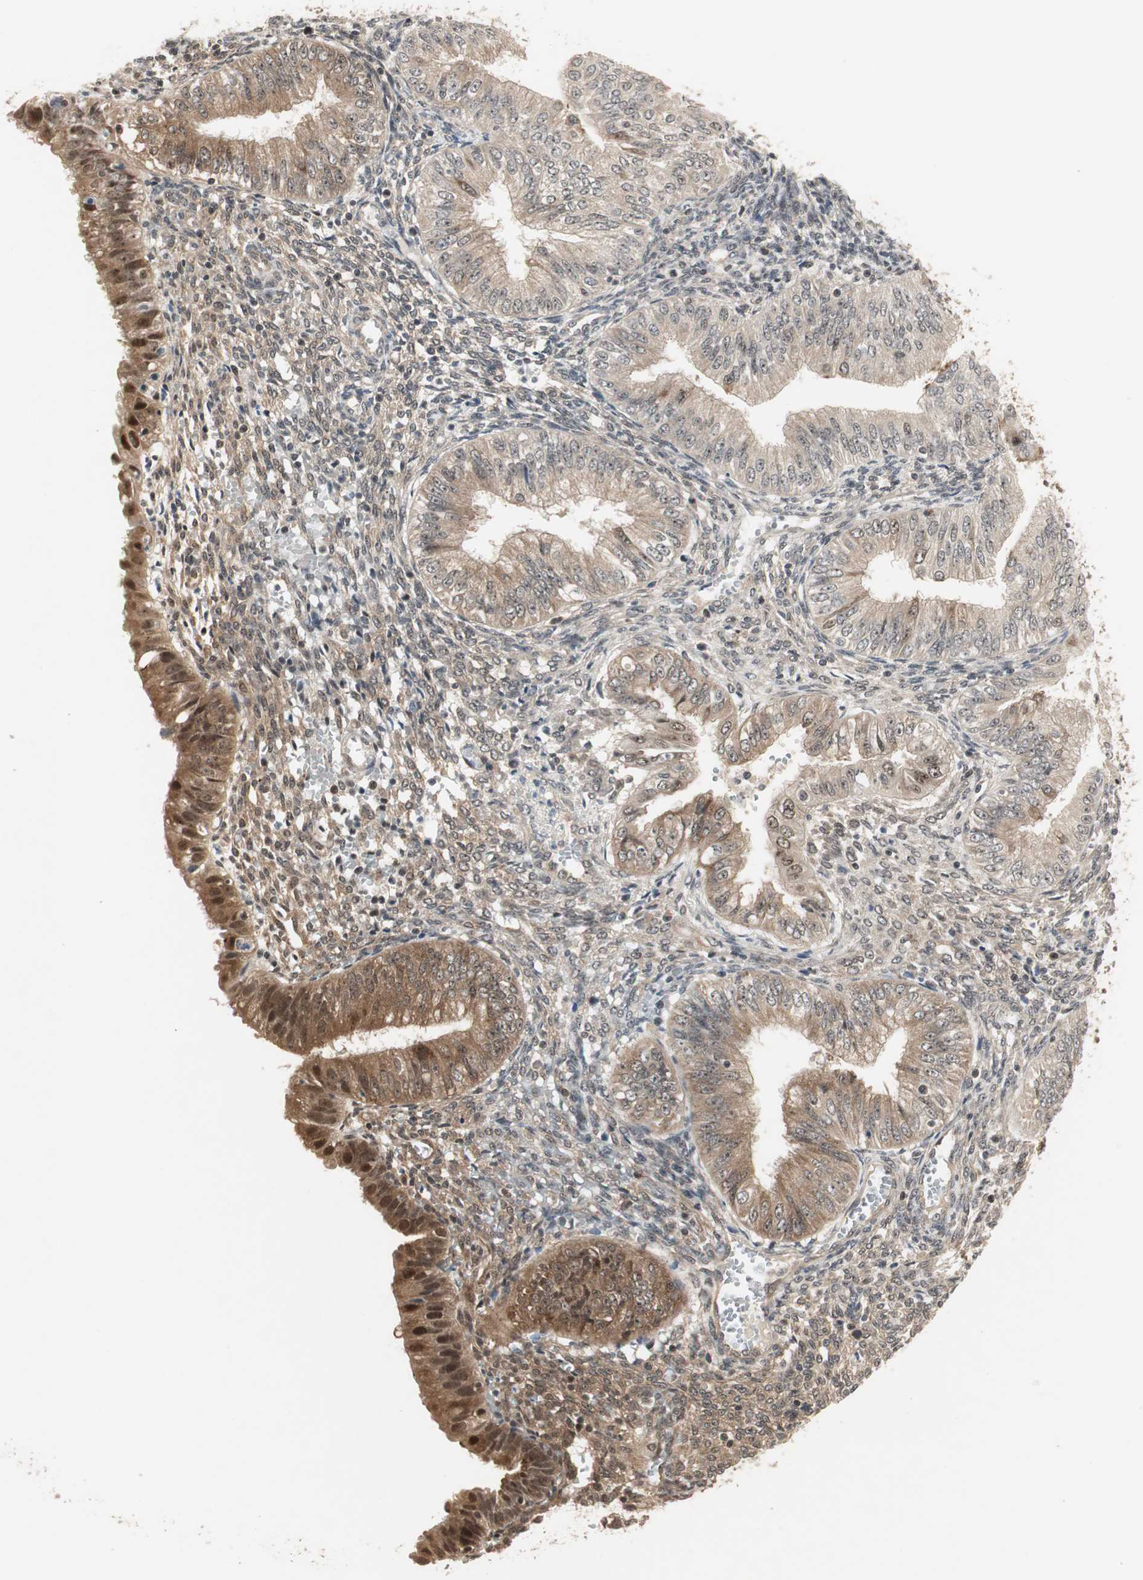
{"staining": {"intensity": "moderate", "quantity": "25%-75%", "location": "cytoplasmic/membranous,nuclear"}, "tissue": "endometrial cancer", "cell_type": "Tumor cells", "image_type": "cancer", "snomed": [{"axis": "morphology", "description": "Normal tissue, NOS"}, {"axis": "morphology", "description": "Adenocarcinoma, NOS"}, {"axis": "topography", "description": "Endometrium"}], "caption": "Human endometrial adenocarcinoma stained with a brown dye shows moderate cytoplasmic/membranous and nuclear positive expression in about 25%-75% of tumor cells.", "gene": "CSNK2B", "patient": {"sex": "female", "age": 53}}